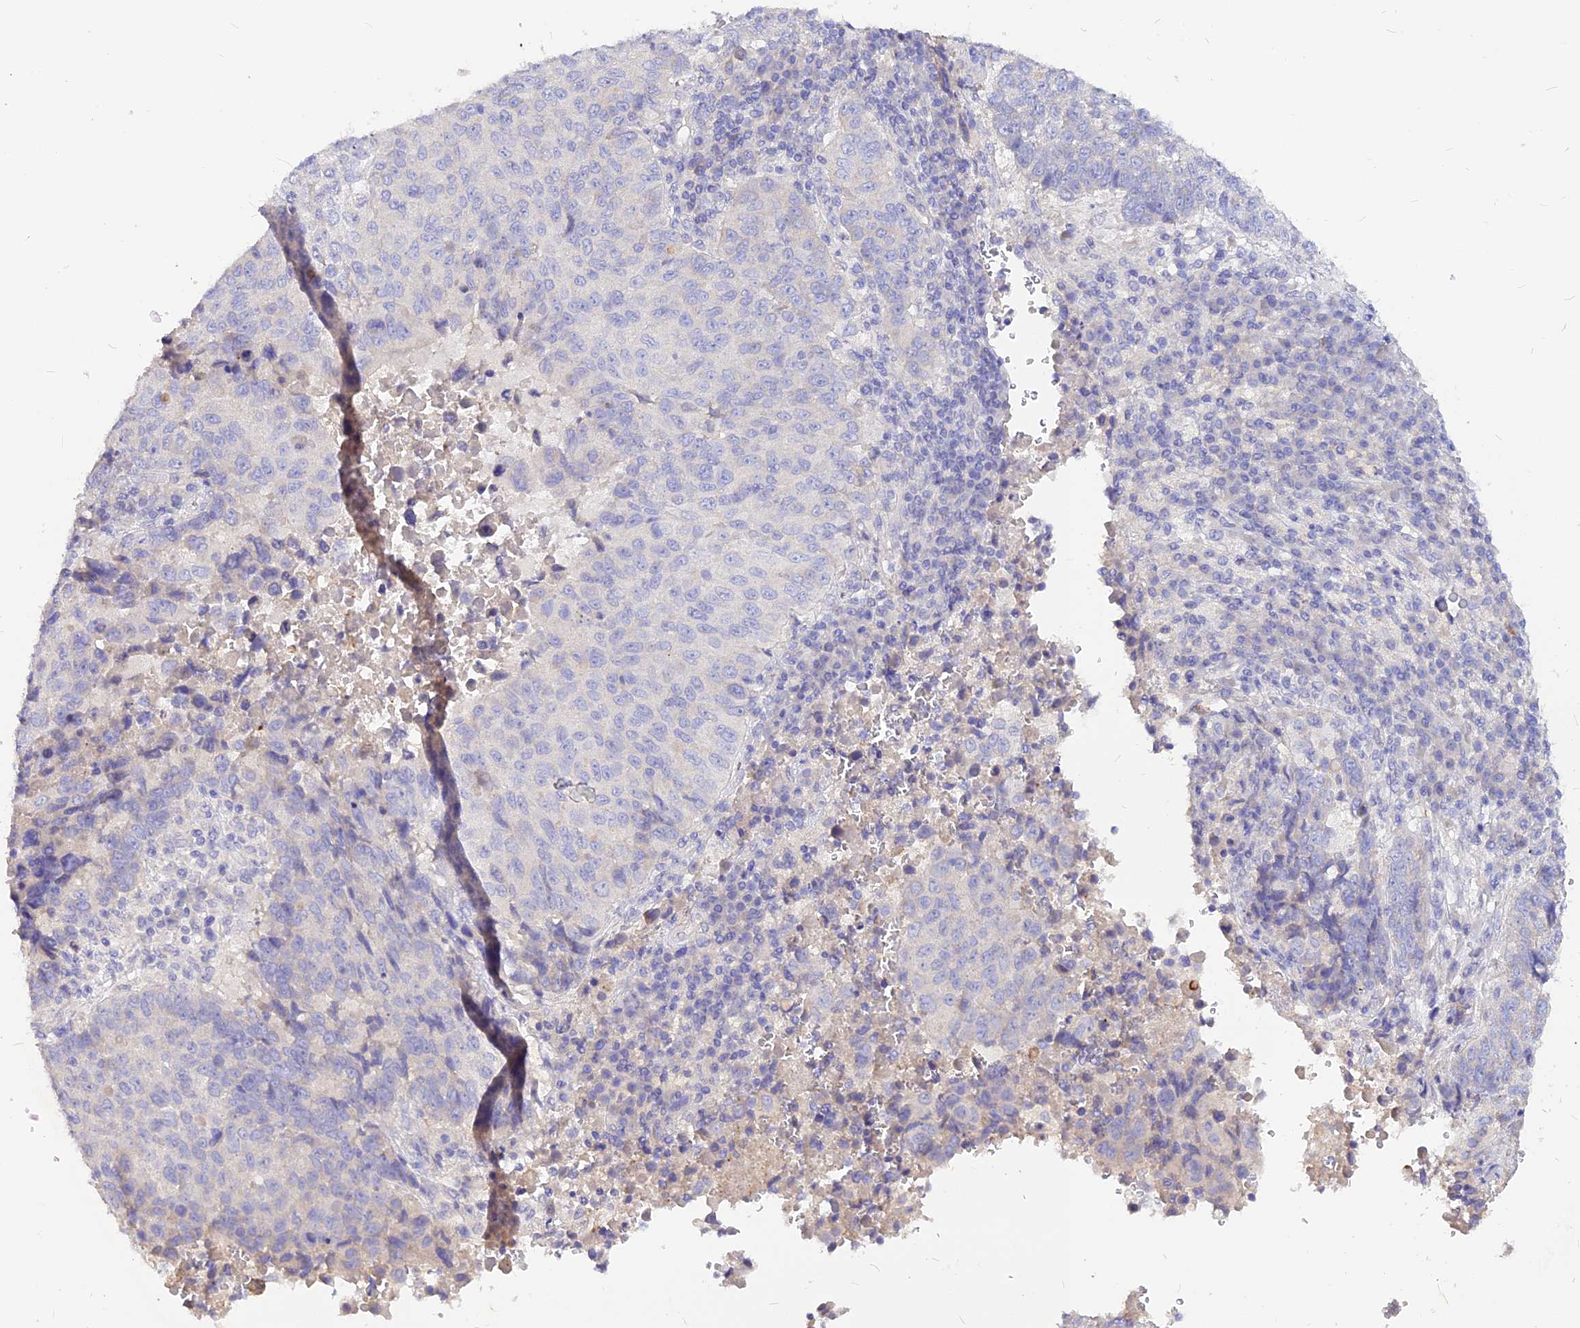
{"staining": {"intensity": "negative", "quantity": "none", "location": "none"}, "tissue": "lung cancer", "cell_type": "Tumor cells", "image_type": "cancer", "snomed": [{"axis": "morphology", "description": "Squamous cell carcinoma, NOS"}, {"axis": "topography", "description": "Lung"}], "caption": "This is a photomicrograph of IHC staining of lung cancer (squamous cell carcinoma), which shows no expression in tumor cells.", "gene": "CZIB", "patient": {"sex": "male", "age": 73}}